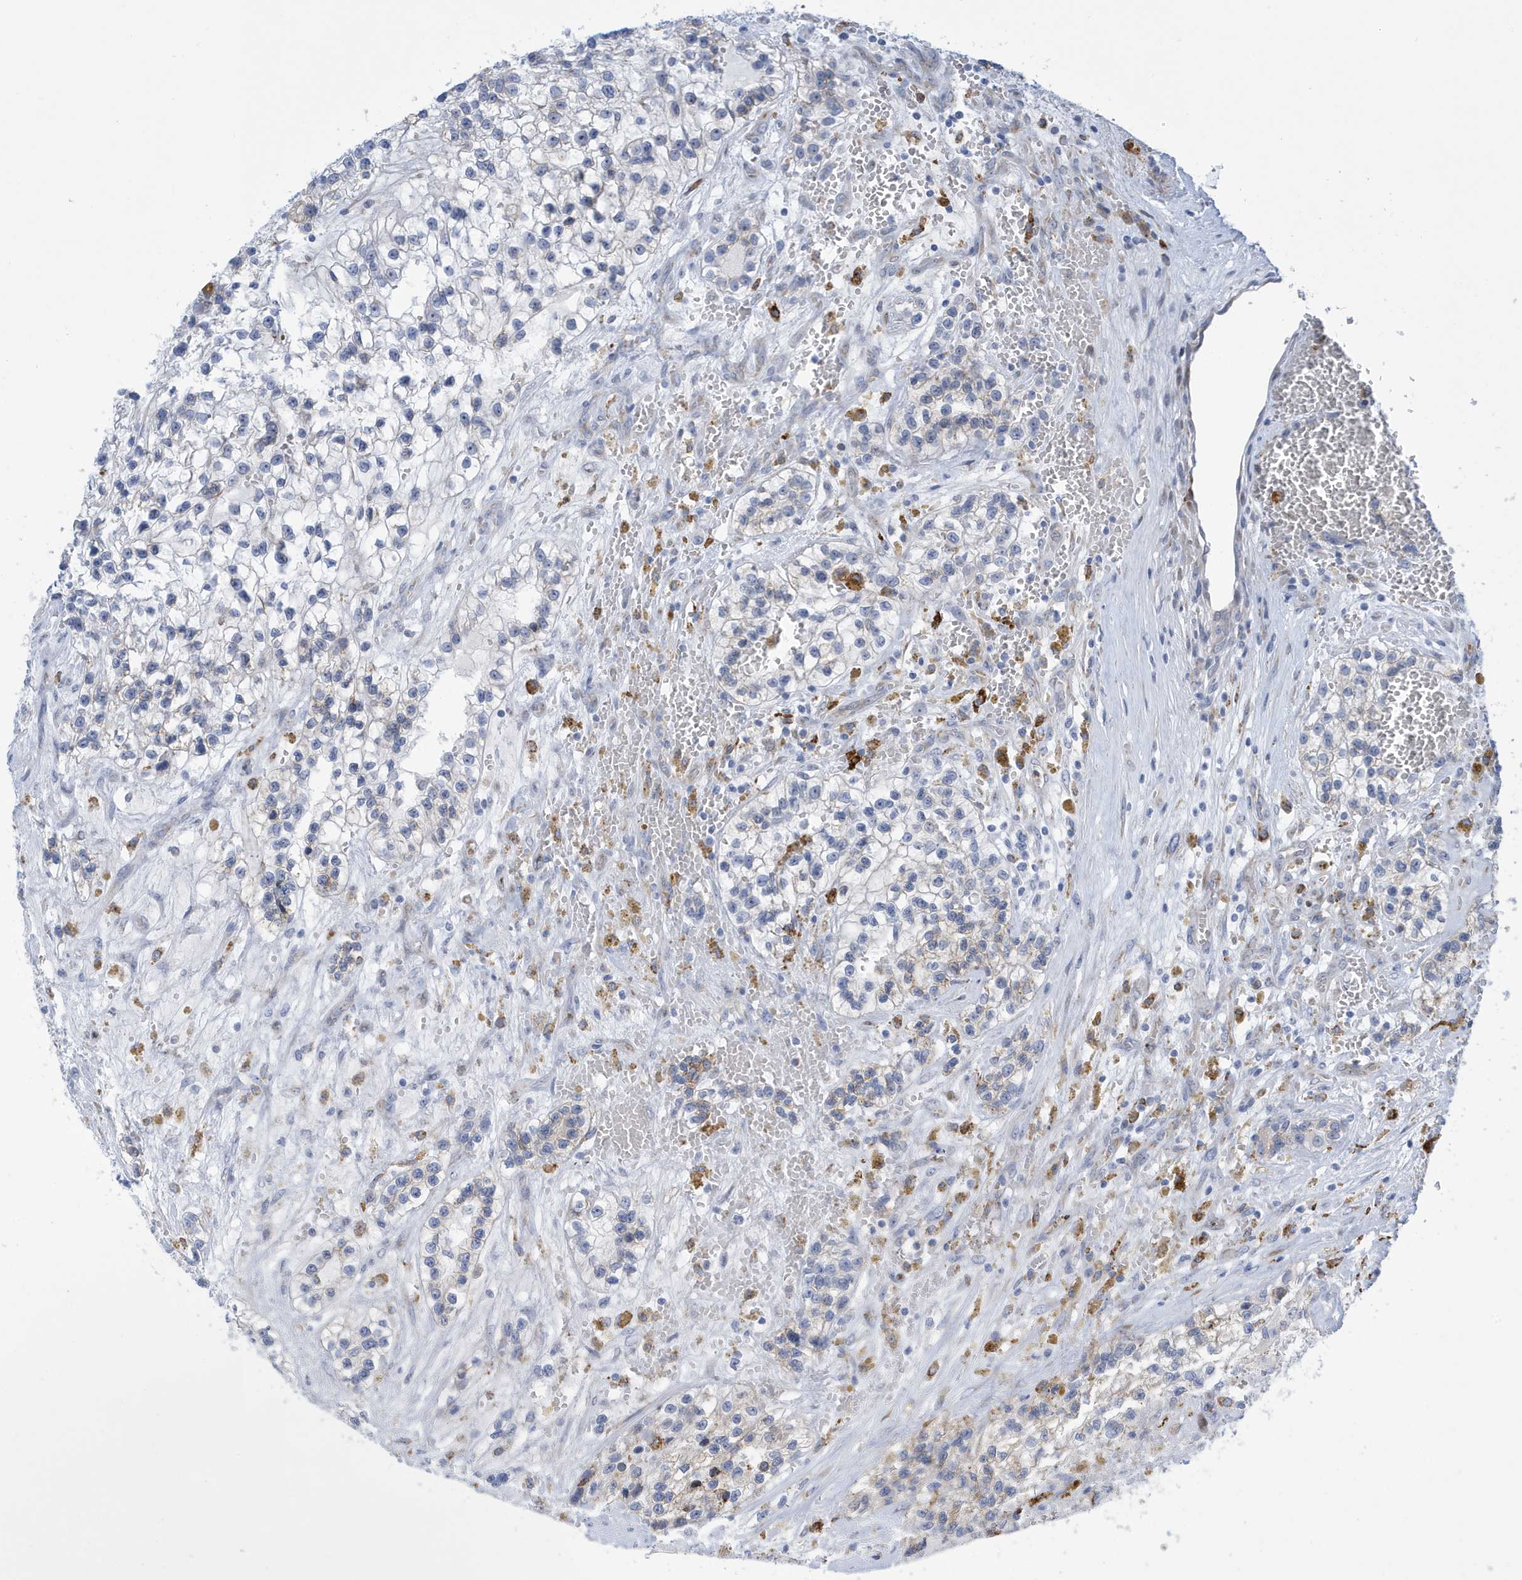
{"staining": {"intensity": "negative", "quantity": "none", "location": "none"}, "tissue": "renal cancer", "cell_type": "Tumor cells", "image_type": "cancer", "snomed": [{"axis": "morphology", "description": "Adenocarcinoma, NOS"}, {"axis": "topography", "description": "Kidney"}], "caption": "There is no significant expression in tumor cells of renal cancer (adenocarcinoma).", "gene": "SEMA3F", "patient": {"sex": "female", "age": 57}}